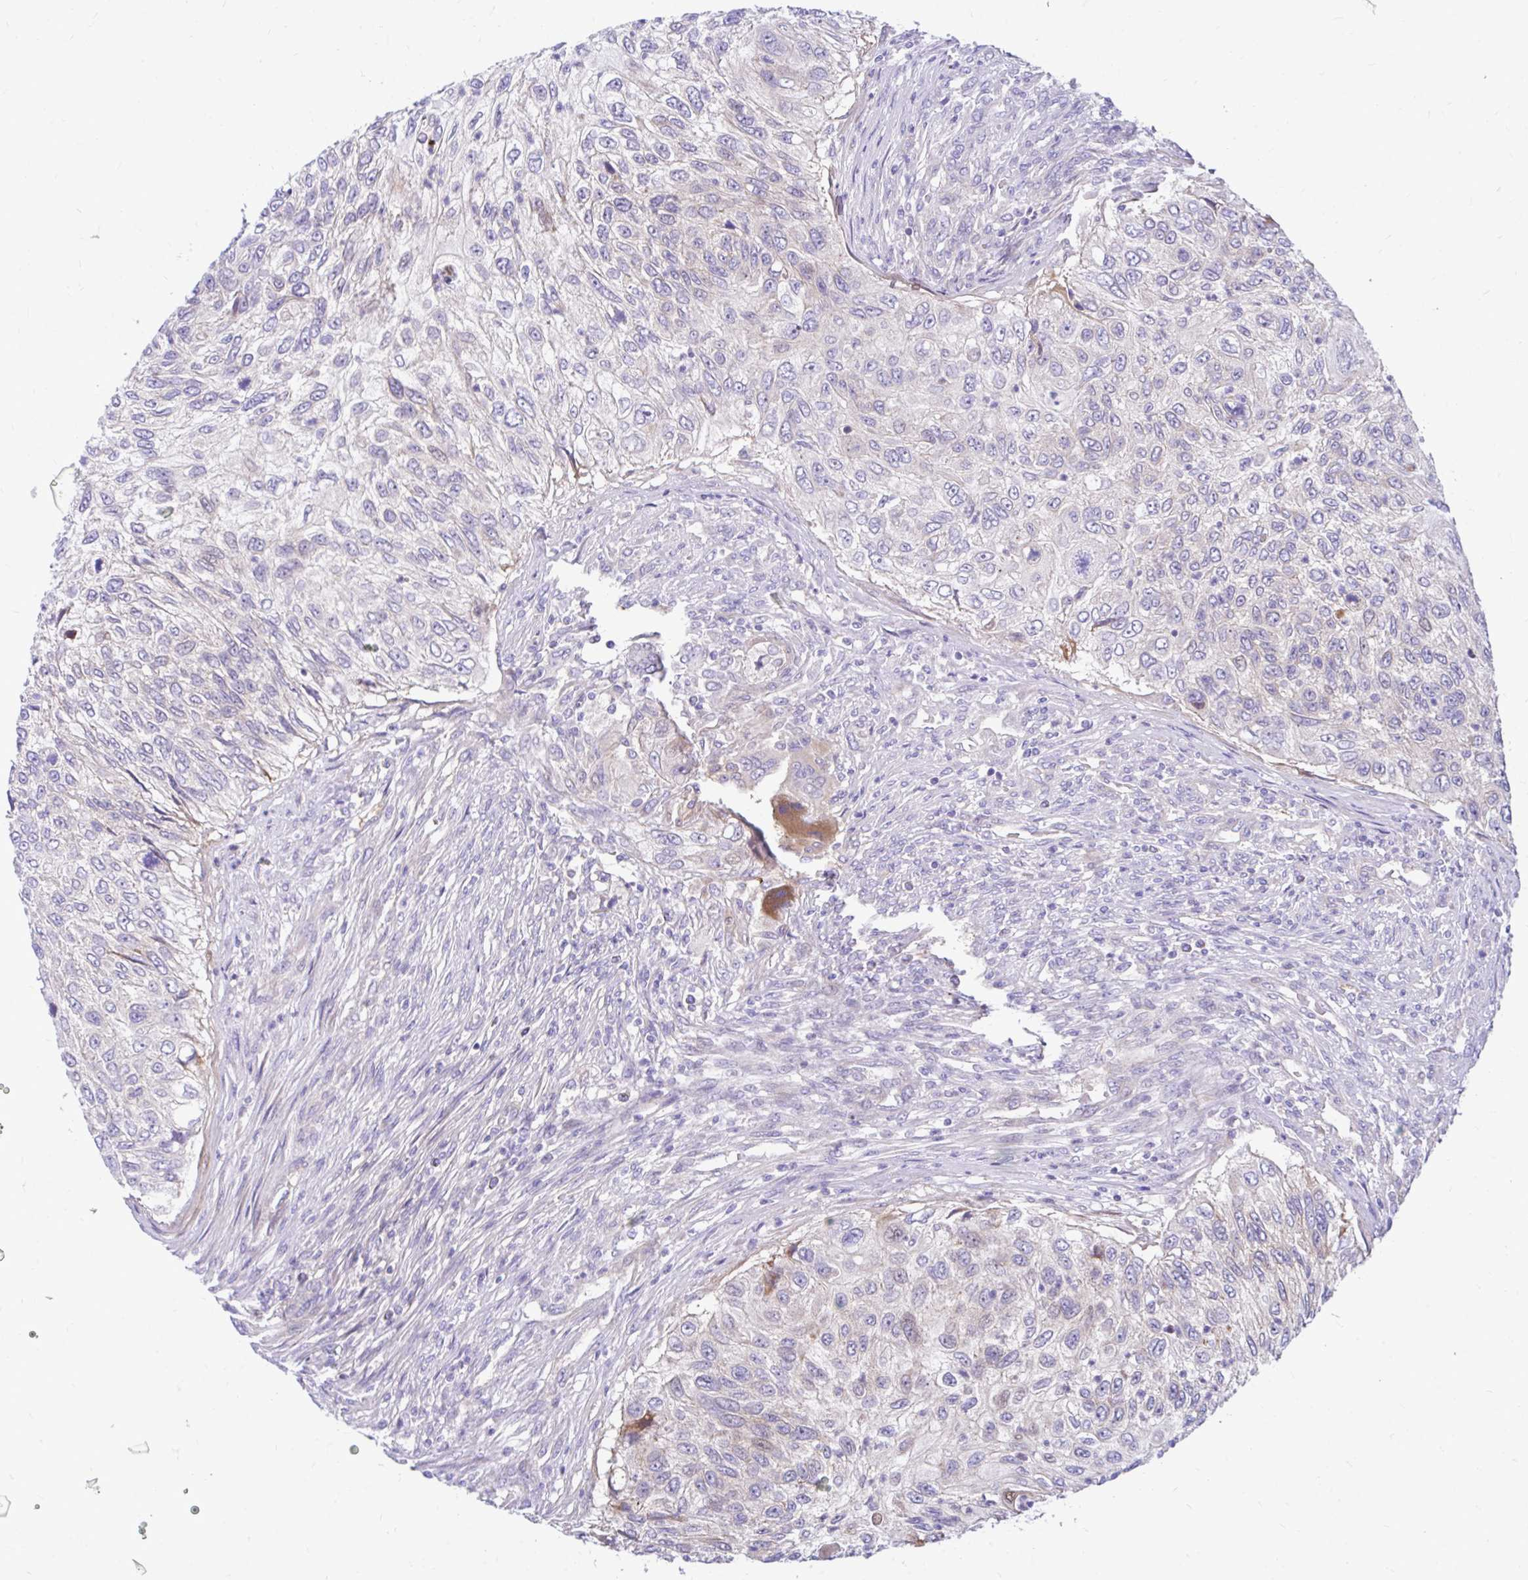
{"staining": {"intensity": "weak", "quantity": "<25%", "location": "cytoplasmic/membranous"}, "tissue": "urothelial cancer", "cell_type": "Tumor cells", "image_type": "cancer", "snomed": [{"axis": "morphology", "description": "Urothelial carcinoma, High grade"}, {"axis": "topography", "description": "Urinary bladder"}], "caption": "High power microscopy image of an immunohistochemistry histopathology image of urothelial cancer, revealing no significant positivity in tumor cells. Brightfield microscopy of immunohistochemistry (IHC) stained with DAB (brown) and hematoxylin (blue), captured at high magnification.", "gene": "ESPNL", "patient": {"sex": "female", "age": 60}}